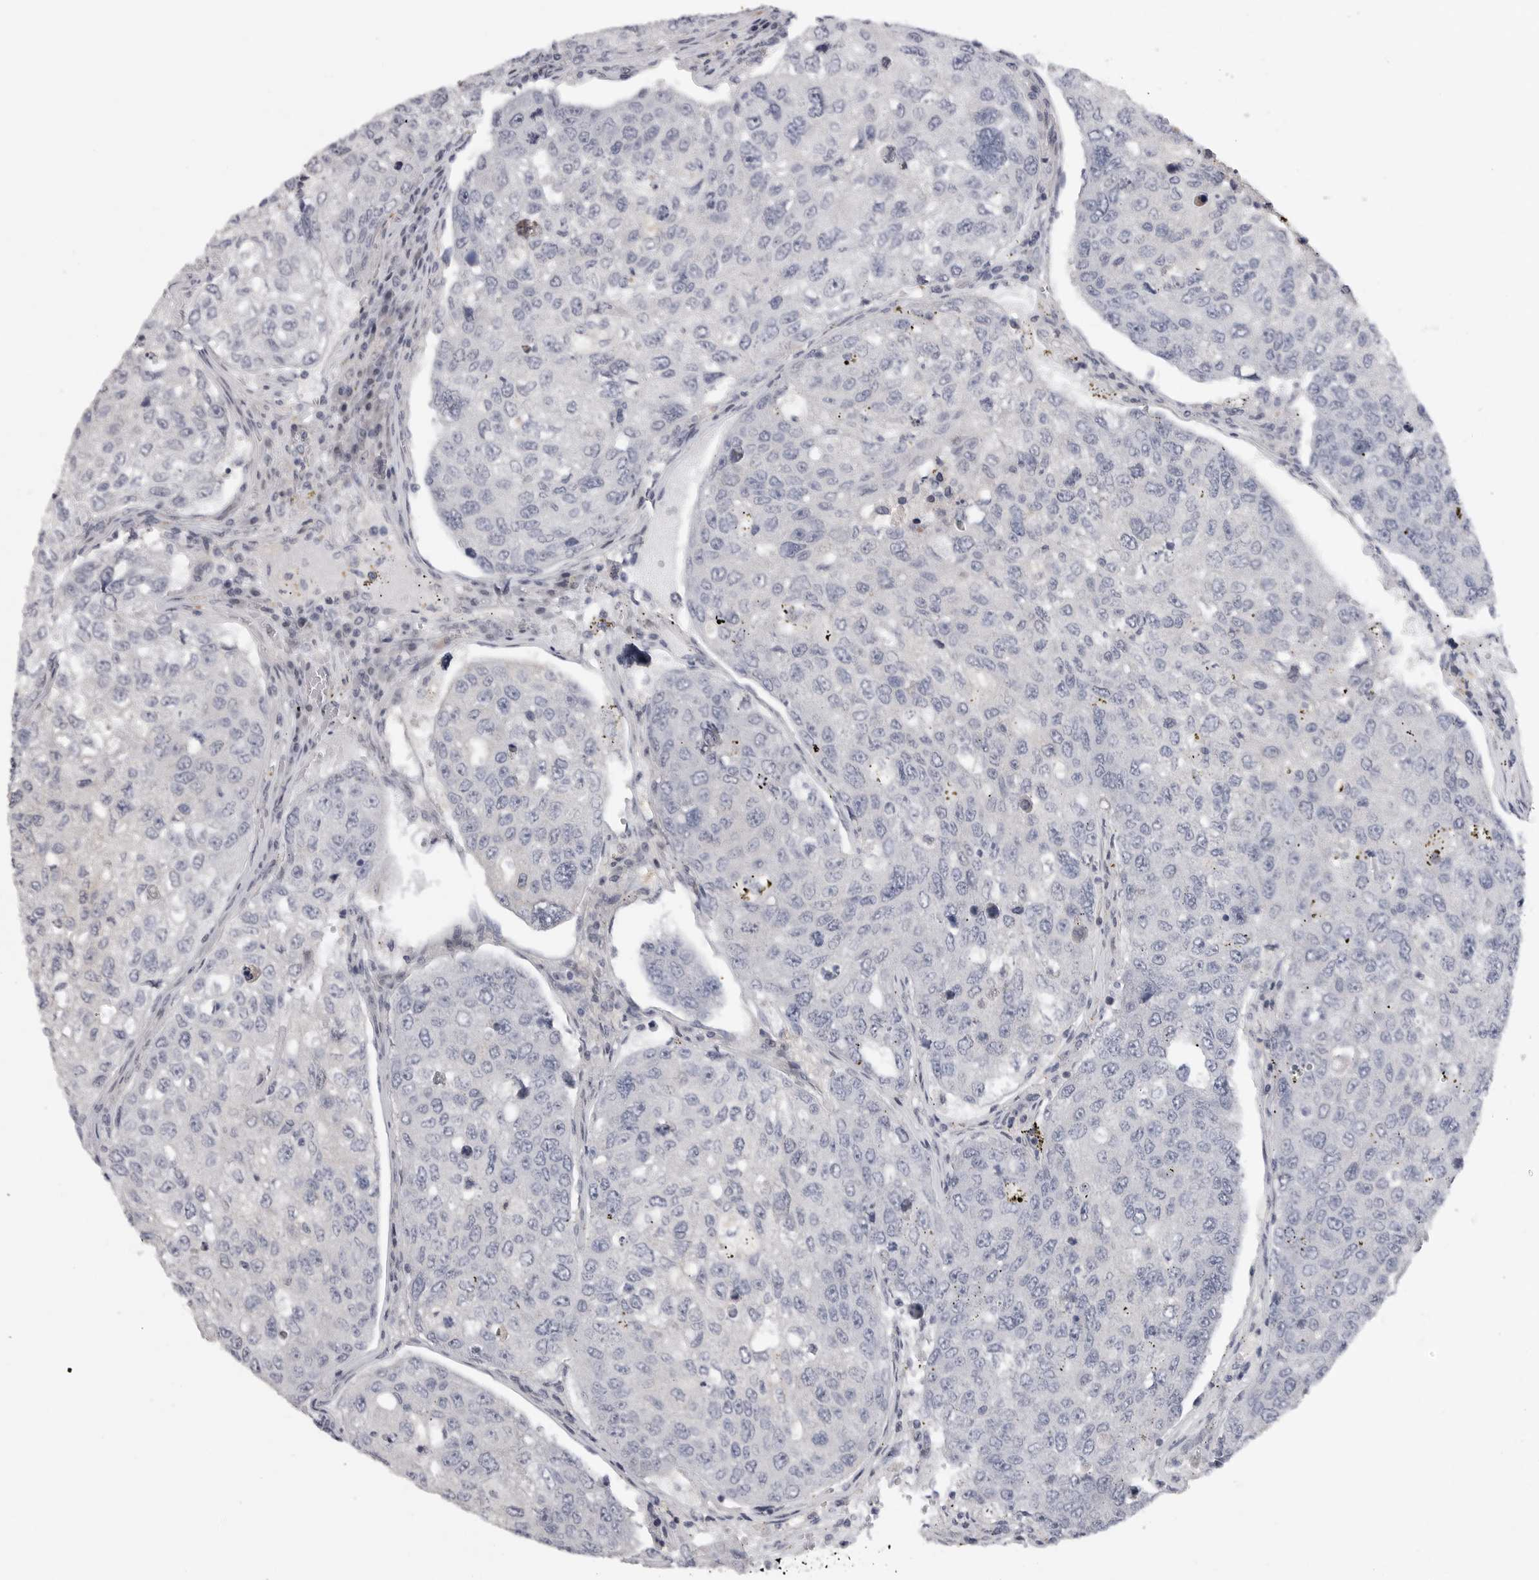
{"staining": {"intensity": "negative", "quantity": "none", "location": "none"}, "tissue": "urothelial cancer", "cell_type": "Tumor cells", "image_type": "cancer", "snomed": [{"axis": "morphology", "description": "Urothelial carcinoma, High grade"}, {"axis": "topography", "description": "Lymph node"}, {"axis": "topography", "description": "Urinary bladder"}], "caption": "Histopathology image shows no protein staining in tumor cells of urothelial cancer tissue.", "gene": "FBXO43", "patient": {"sex": "male", "age": 51}}